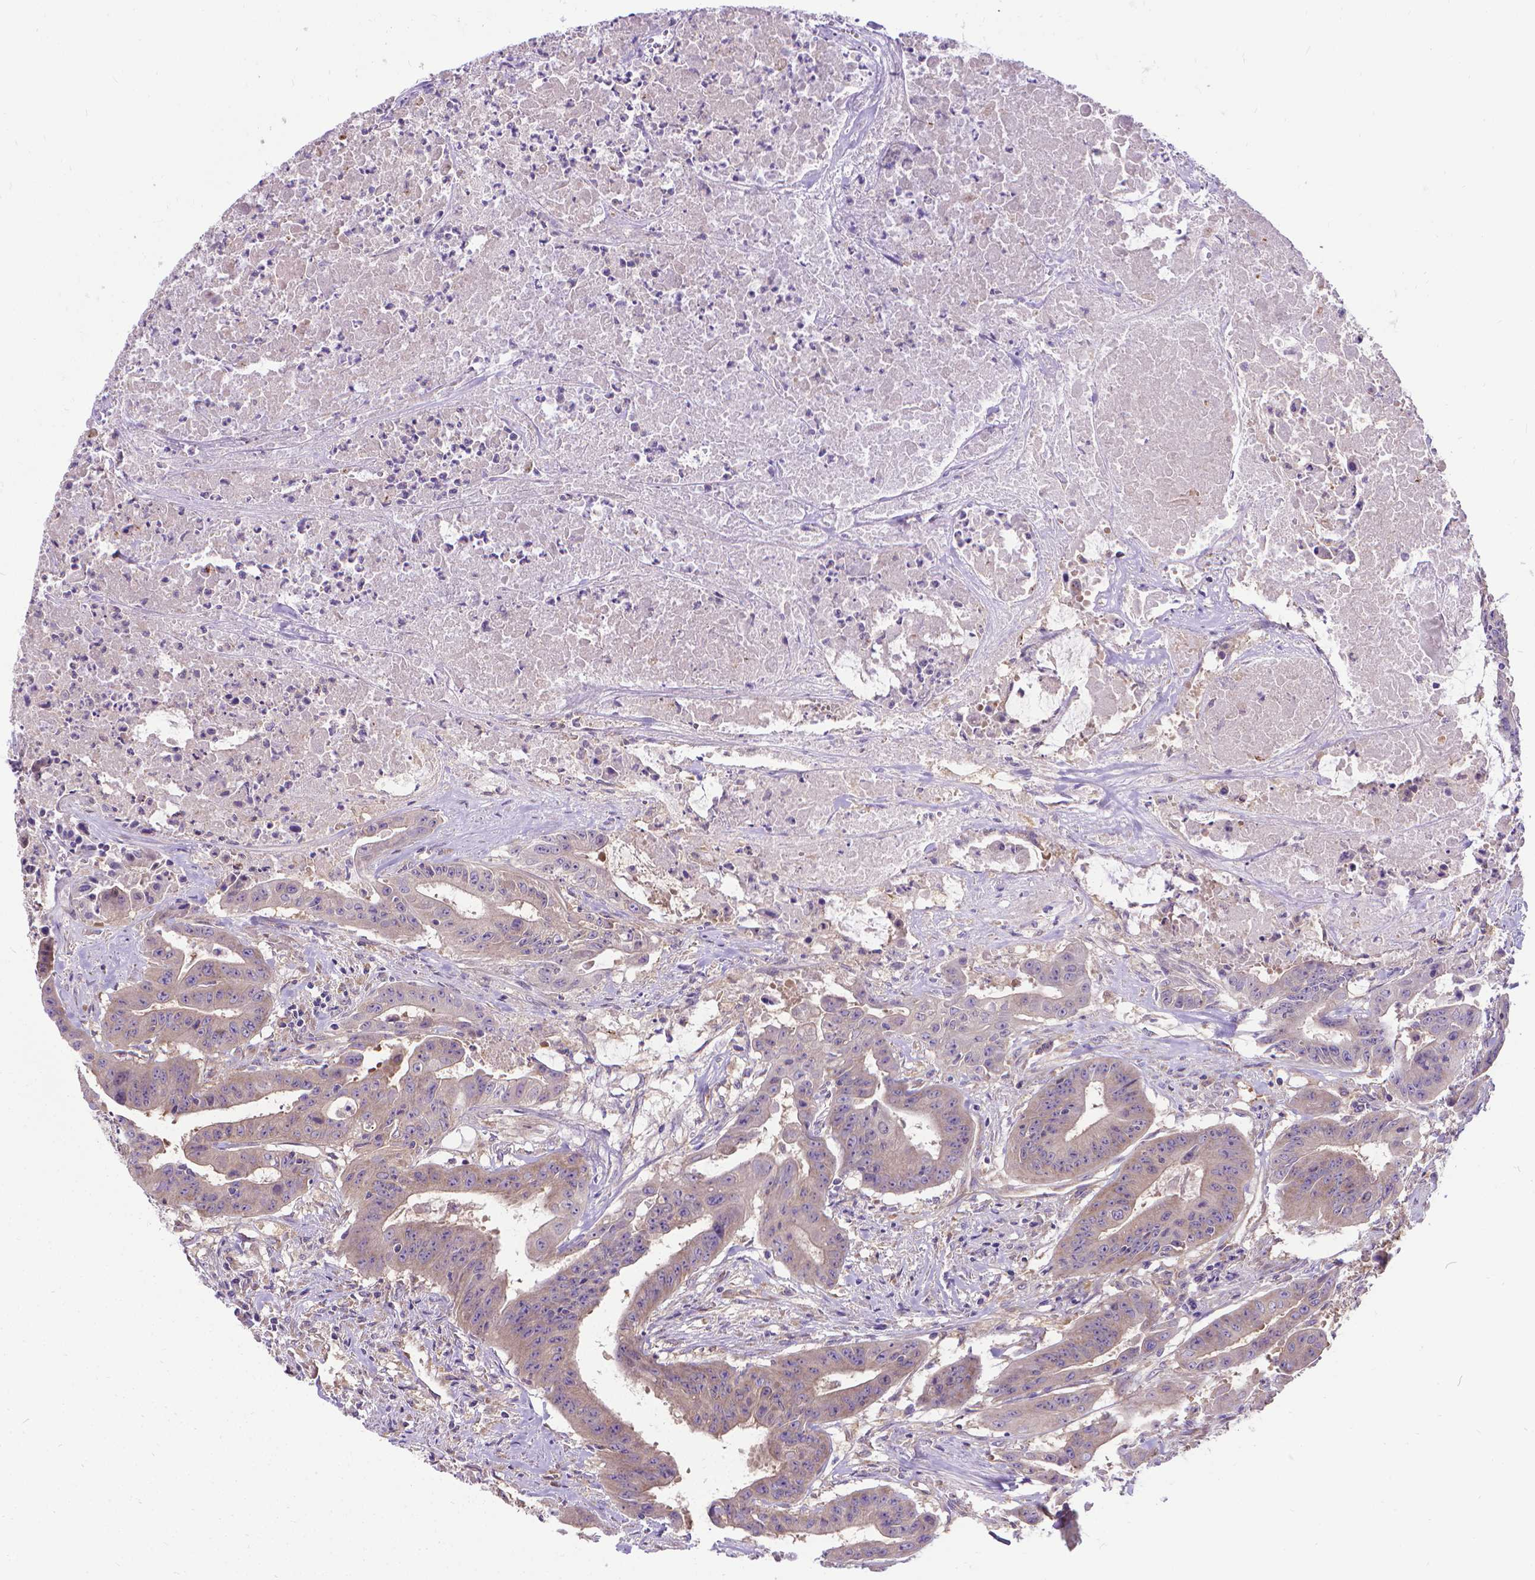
{"staining": {"intensity": "weak", "quantity": "25%-75%", "location": "cytoplasmic/membranous"}, "tissue": "colorectal cancer", "cell_type": "Tumor cells", "image_type": "cancer", "snomed": [{"axis": "morphology", "description": "Adenocarcinoma, NOS"}, {"axis": "topography", "description": "Colon"}], "caption": "Adenocarcinoma (colorectal) was stained to show a protein in brown. There is low levels of weak cytoplasmic/membranous staining in approximately 25%-75% of tumor cells. The protein of interest is shown in brown color, while the nuclei are stained blue.", "gene": "CFAP299", "patient": {"sex": "male", "age": 33}}